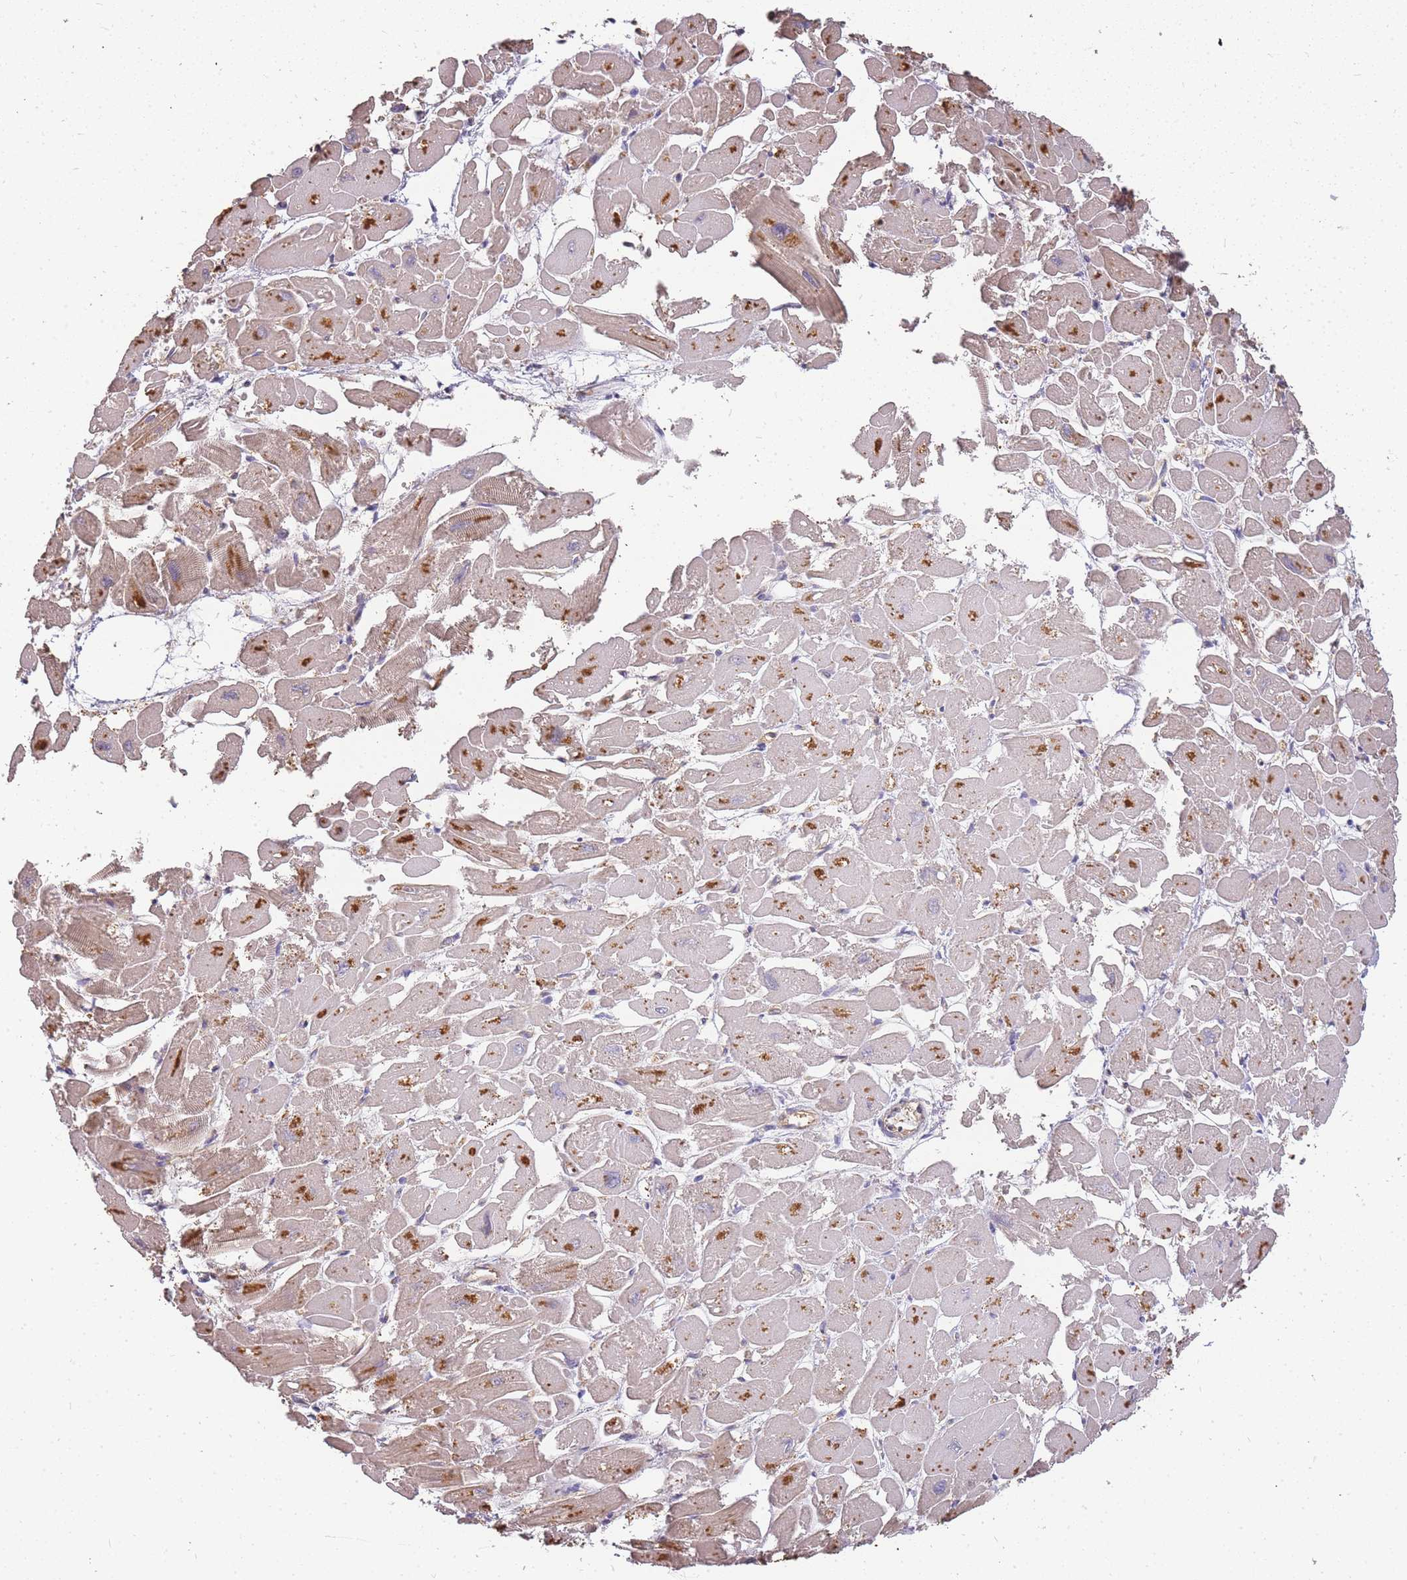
{"staining": {"intensity": "moderate", "quantity": "25%-75%", "location": "cytoplasmic/membranous"}, "tissue": "heart muscle", "cell_type": "Cardiomyocytes", "image_type": "normal", "snomed": [{"axis": "morphology", "description": "Normal tissue, NOS"}, {"axis": "topography", "description": "Heart"}], "caption": "A photomicrograph of human heart muscle stained for a protein displays moderate cytoplasmic/membranous brown staining in cardiomyocytes.", "gene": "CDKN2AIPNL", "patient": {"sex": "male", "age": 54}}